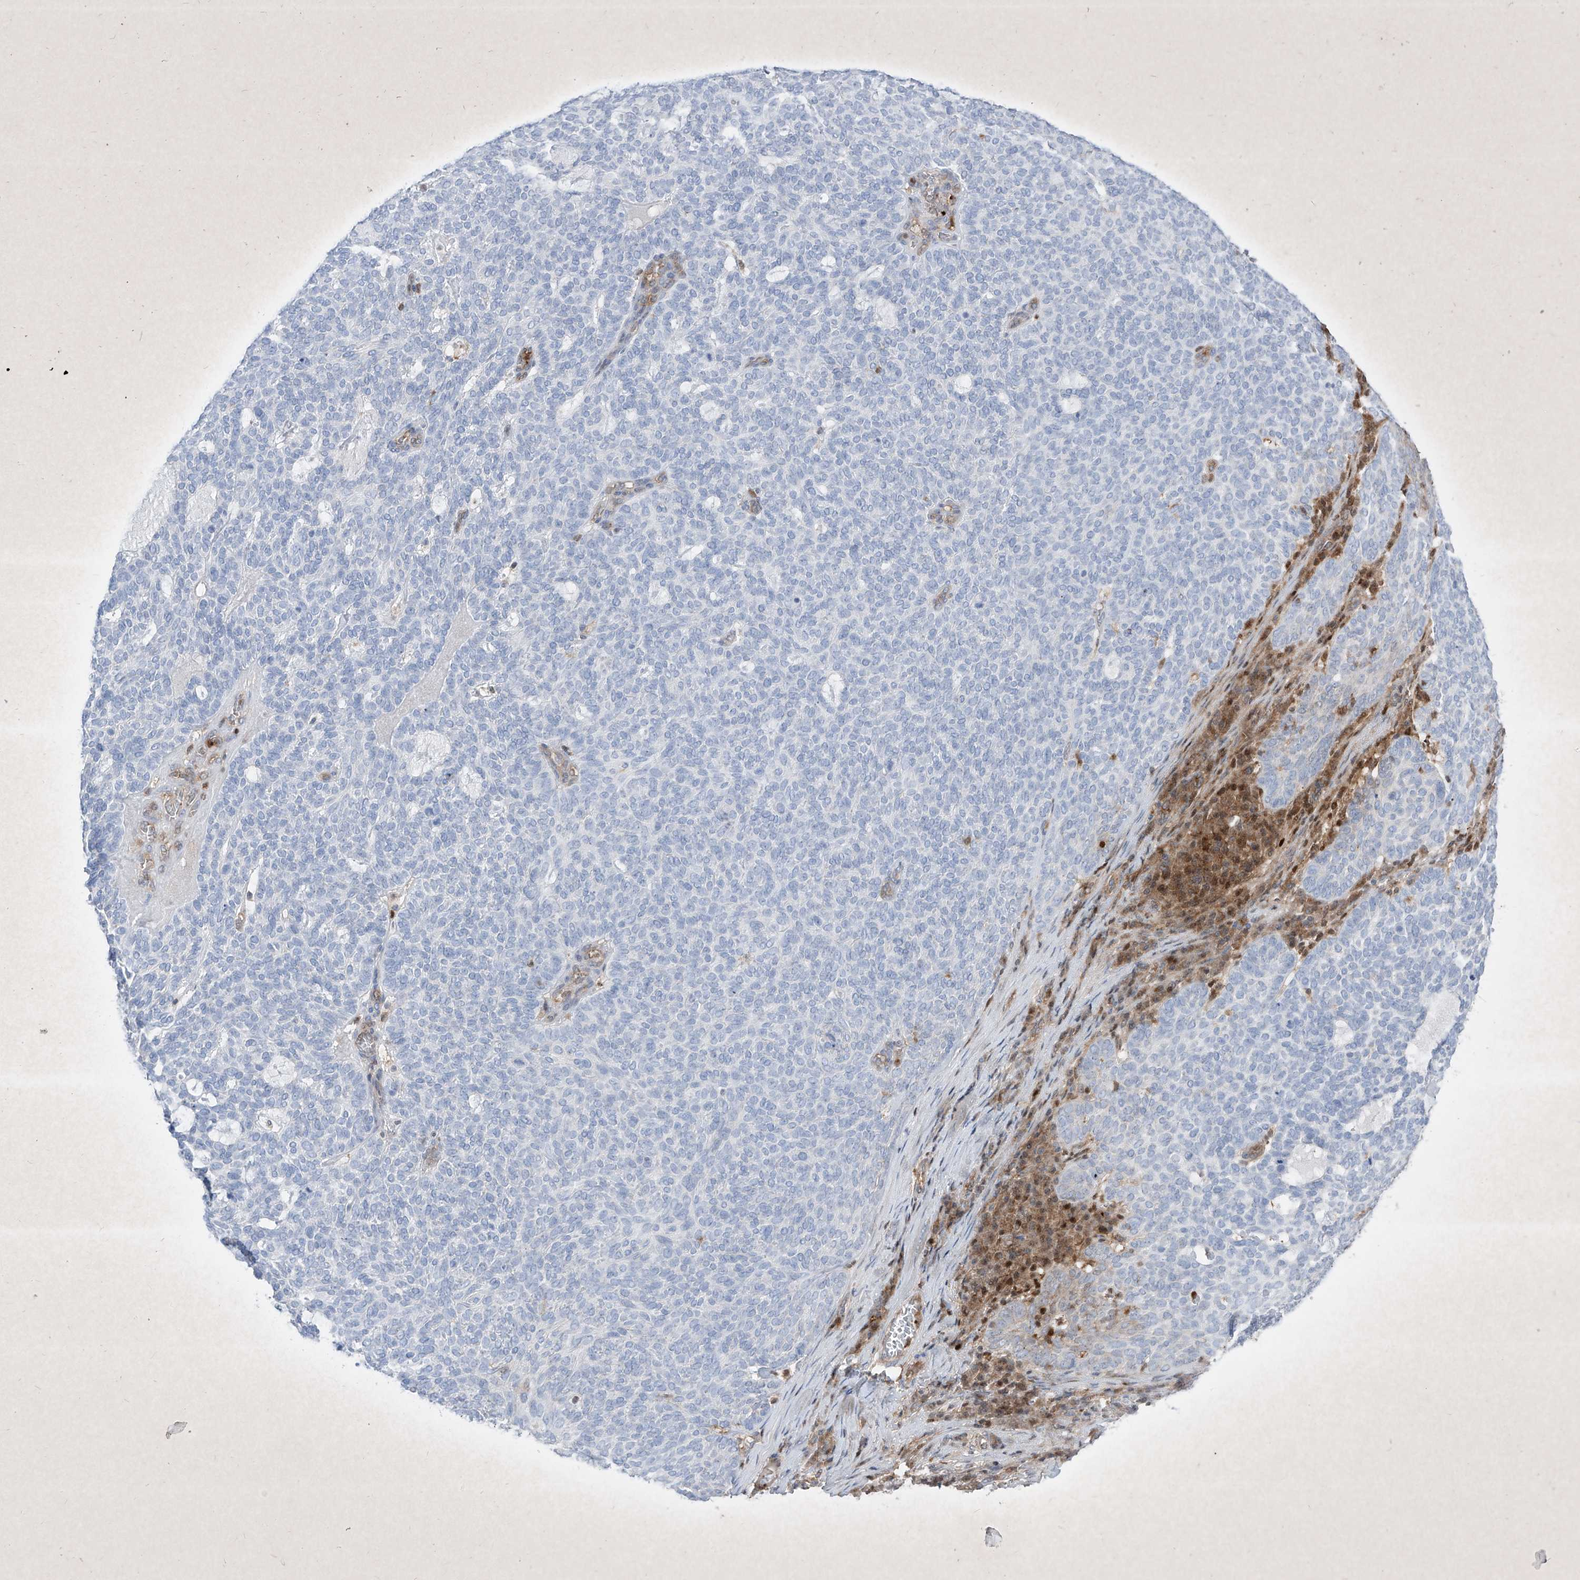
{"staining": {"intensity": "negative", "quantity": "none", "location": "none"}, "tissue": "skin cancer", "cell_type": "Tumor cells", "image_type": "cancer", "snomed": [{"axis": "morphology", "description": "Squamous cell carcinoma, NOS"}, {"axis": "topography", "description": "Skin"}], "caption": "There is no significant expression in tumor cells of squamous cell carcinoma (skin).", "gene": "PSMB10", "patient": {"sex": "female", "age": 90}}